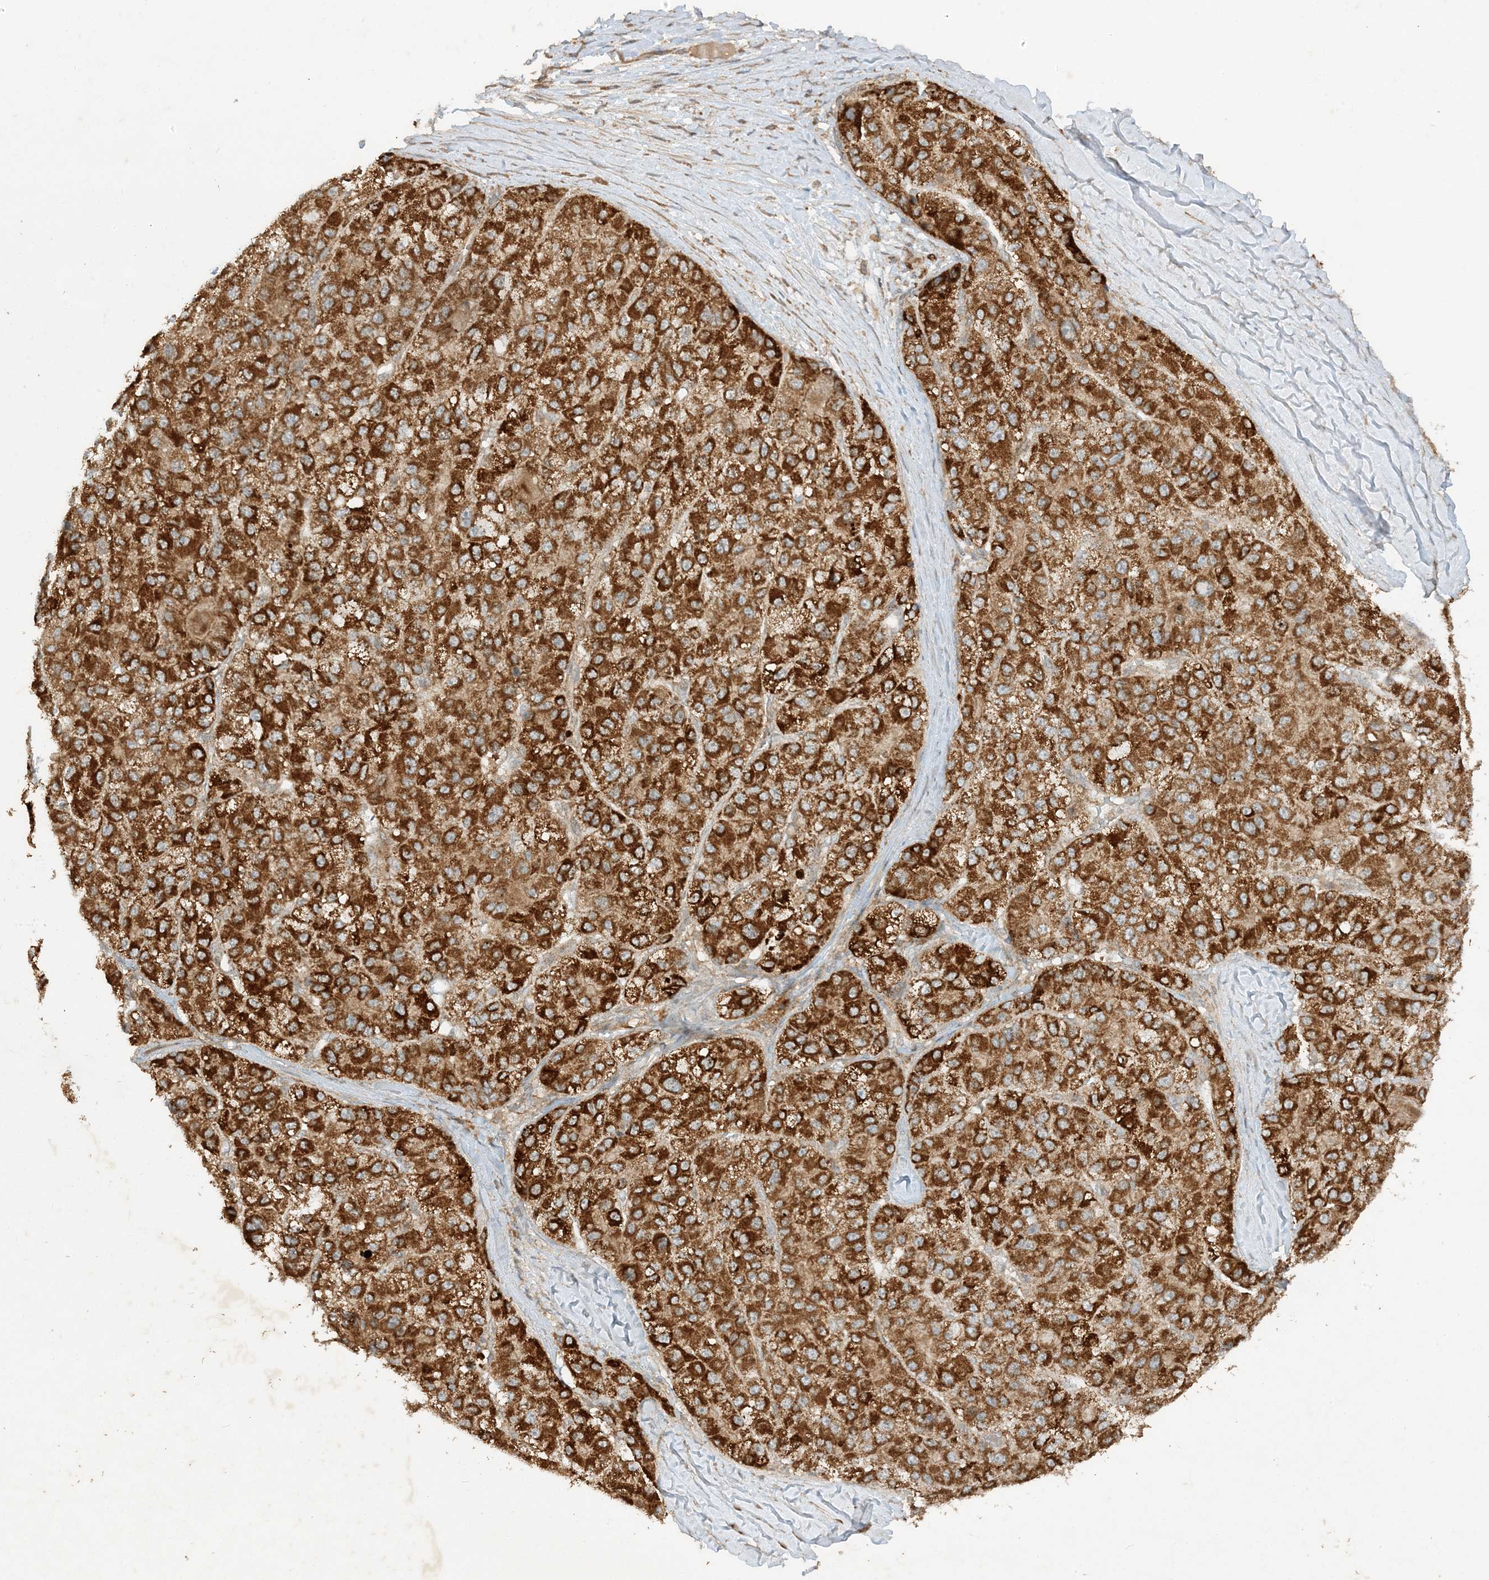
{"staining": {"intensity": "strong", "quantity": ">75%", "location": "cytoplasmic/membranous"}, "tissue": "liver cancer", "cell_type": "Tumor cells", "image_type": "cancer", "snomed": [{"axis": "morphology", "description": "Carcinoma, Hepatocellular, NOS"}, {"axis": "topography", "description": "Liver"}], "caption": "Hepatocellular carcinoma (liver) stained with IHC demonstrates strong cytoplasmic/membranous staining in approximately >75% of tumor cells. (DAB IHC, brown staining for protein, blue staining for nuclei).", "gene": "XRN1", "patient": {"sex": "male", "age": 80}}